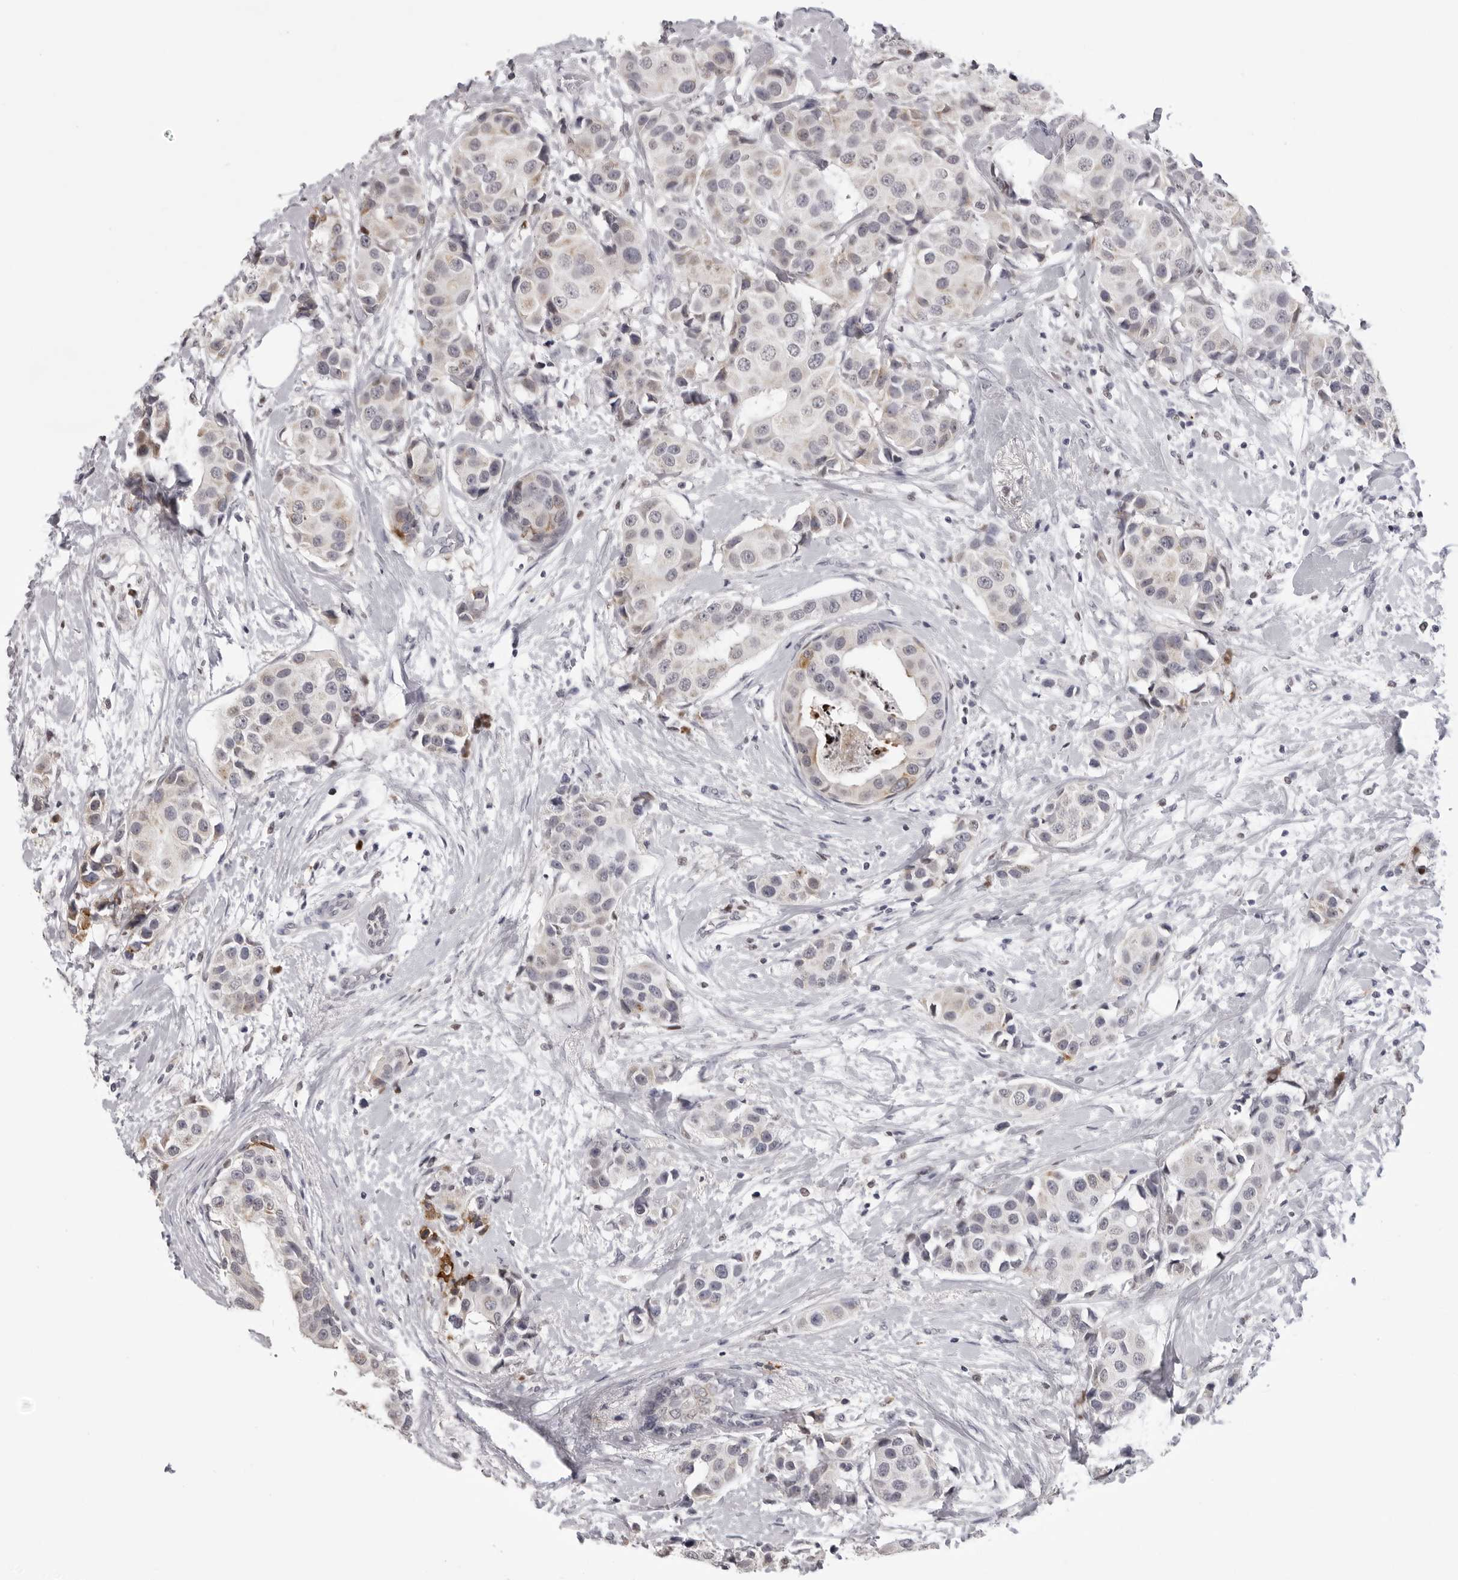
{"staining": {"intensity": "negative", "quantity": "none", "location": "none"}, "tissue": "breast cancer", "cell_type": "Tumor cells", "image_type": "cancer", "snomed": [{"axis": "morphology", "description": "Normal tissue, NOS"}, {"axis": "morphology", "description": "Duct carcinoma"}, {"axis": "topography", "description": "Breast"}], "caption": "This is an immunohistochemistry micrograph of breast cancer (infiltrating ductal carcinoma). There is no expression in tumor cells.", "gene": "IL31", "patient": {"sex": "female", "age": 39}}